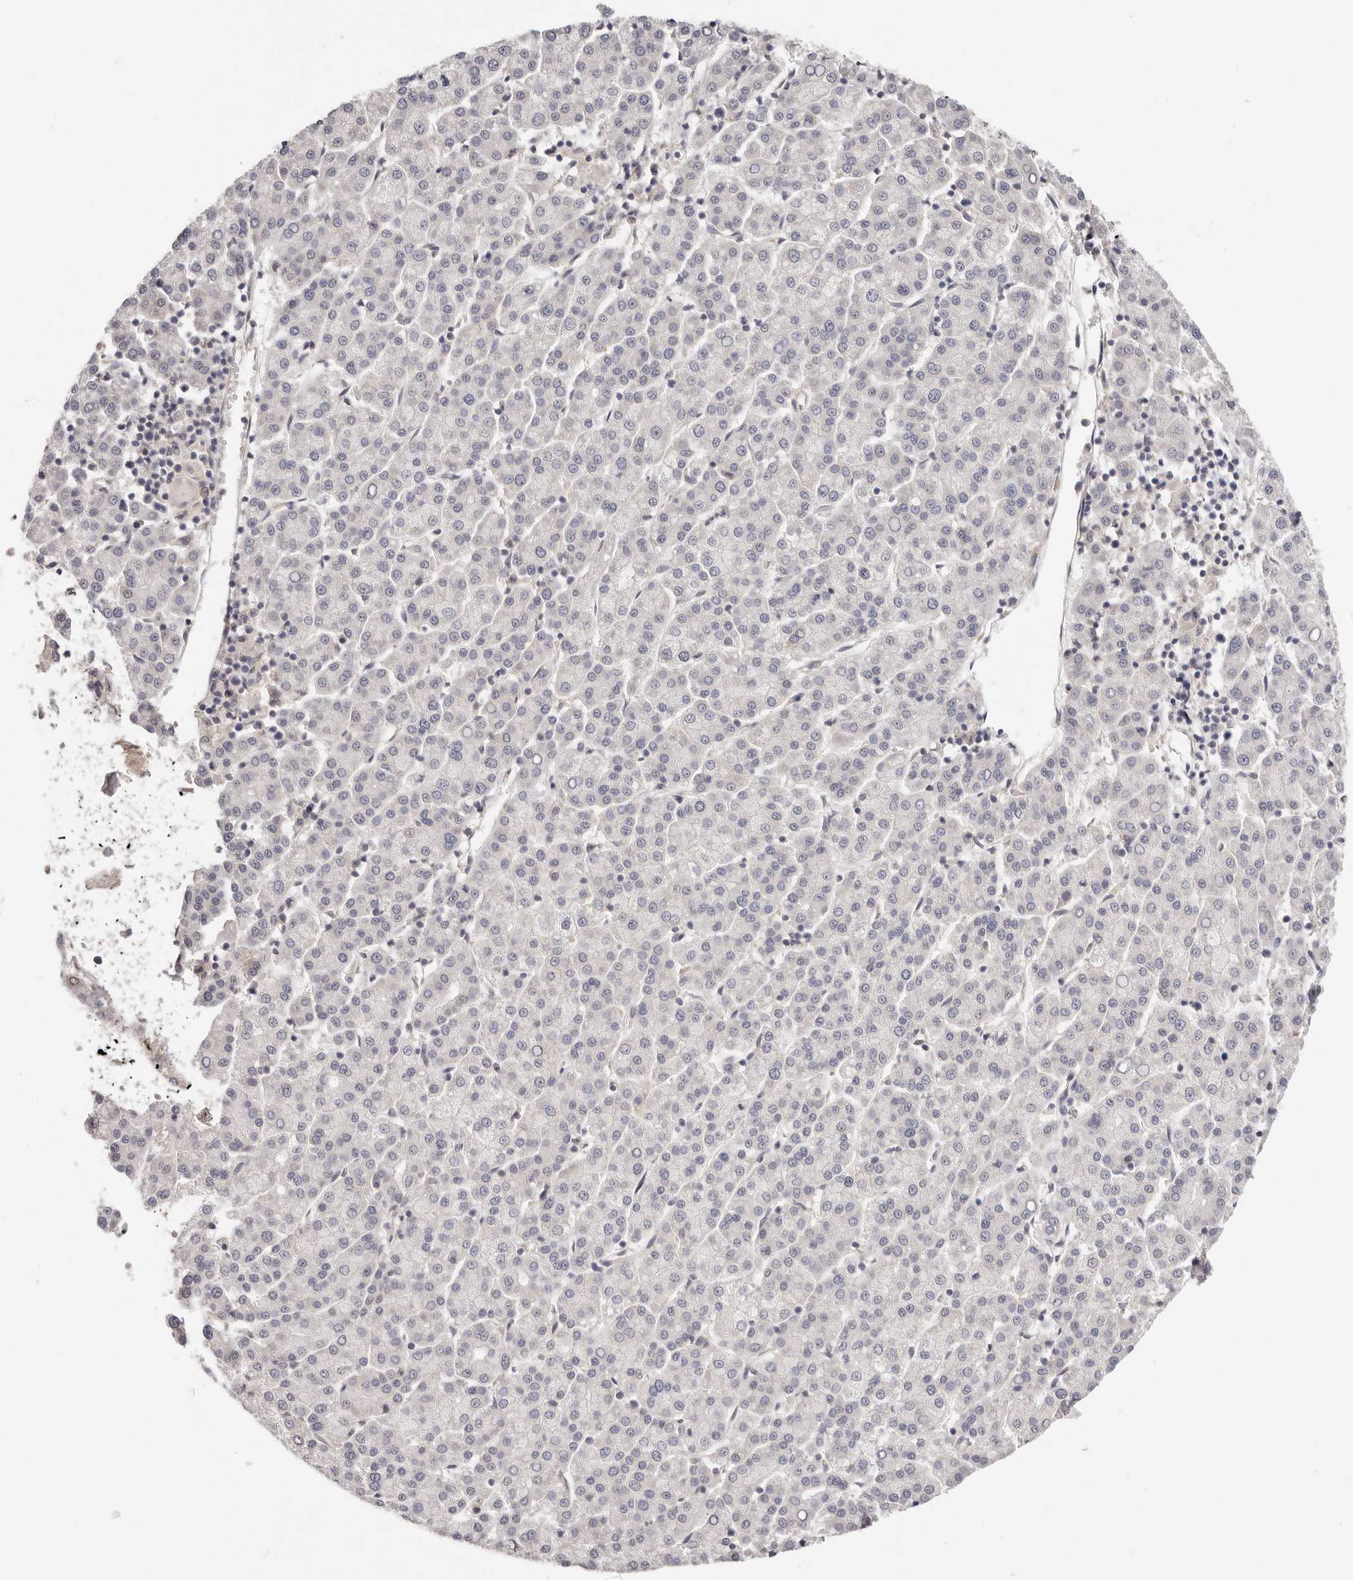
{"staining": {"intensity": "negative", "quantity": "none", "location": "none"}, "tissue": "liver cancer", "cell_type": "Tumor cells", "image_type": "cancer", "snomed": [{"axis": "morphology", "description": "Carcinoma, Hepatocellular, NOS"}, {"axis": "topography", "description": "Liver"}], "caption": "Protein analysis of hepatocellular carcinoma (liver) demonstrates no significant expression in tumor cells.", "gene": "GGPS1", "patient": {"sex": "female", "age": 58}}